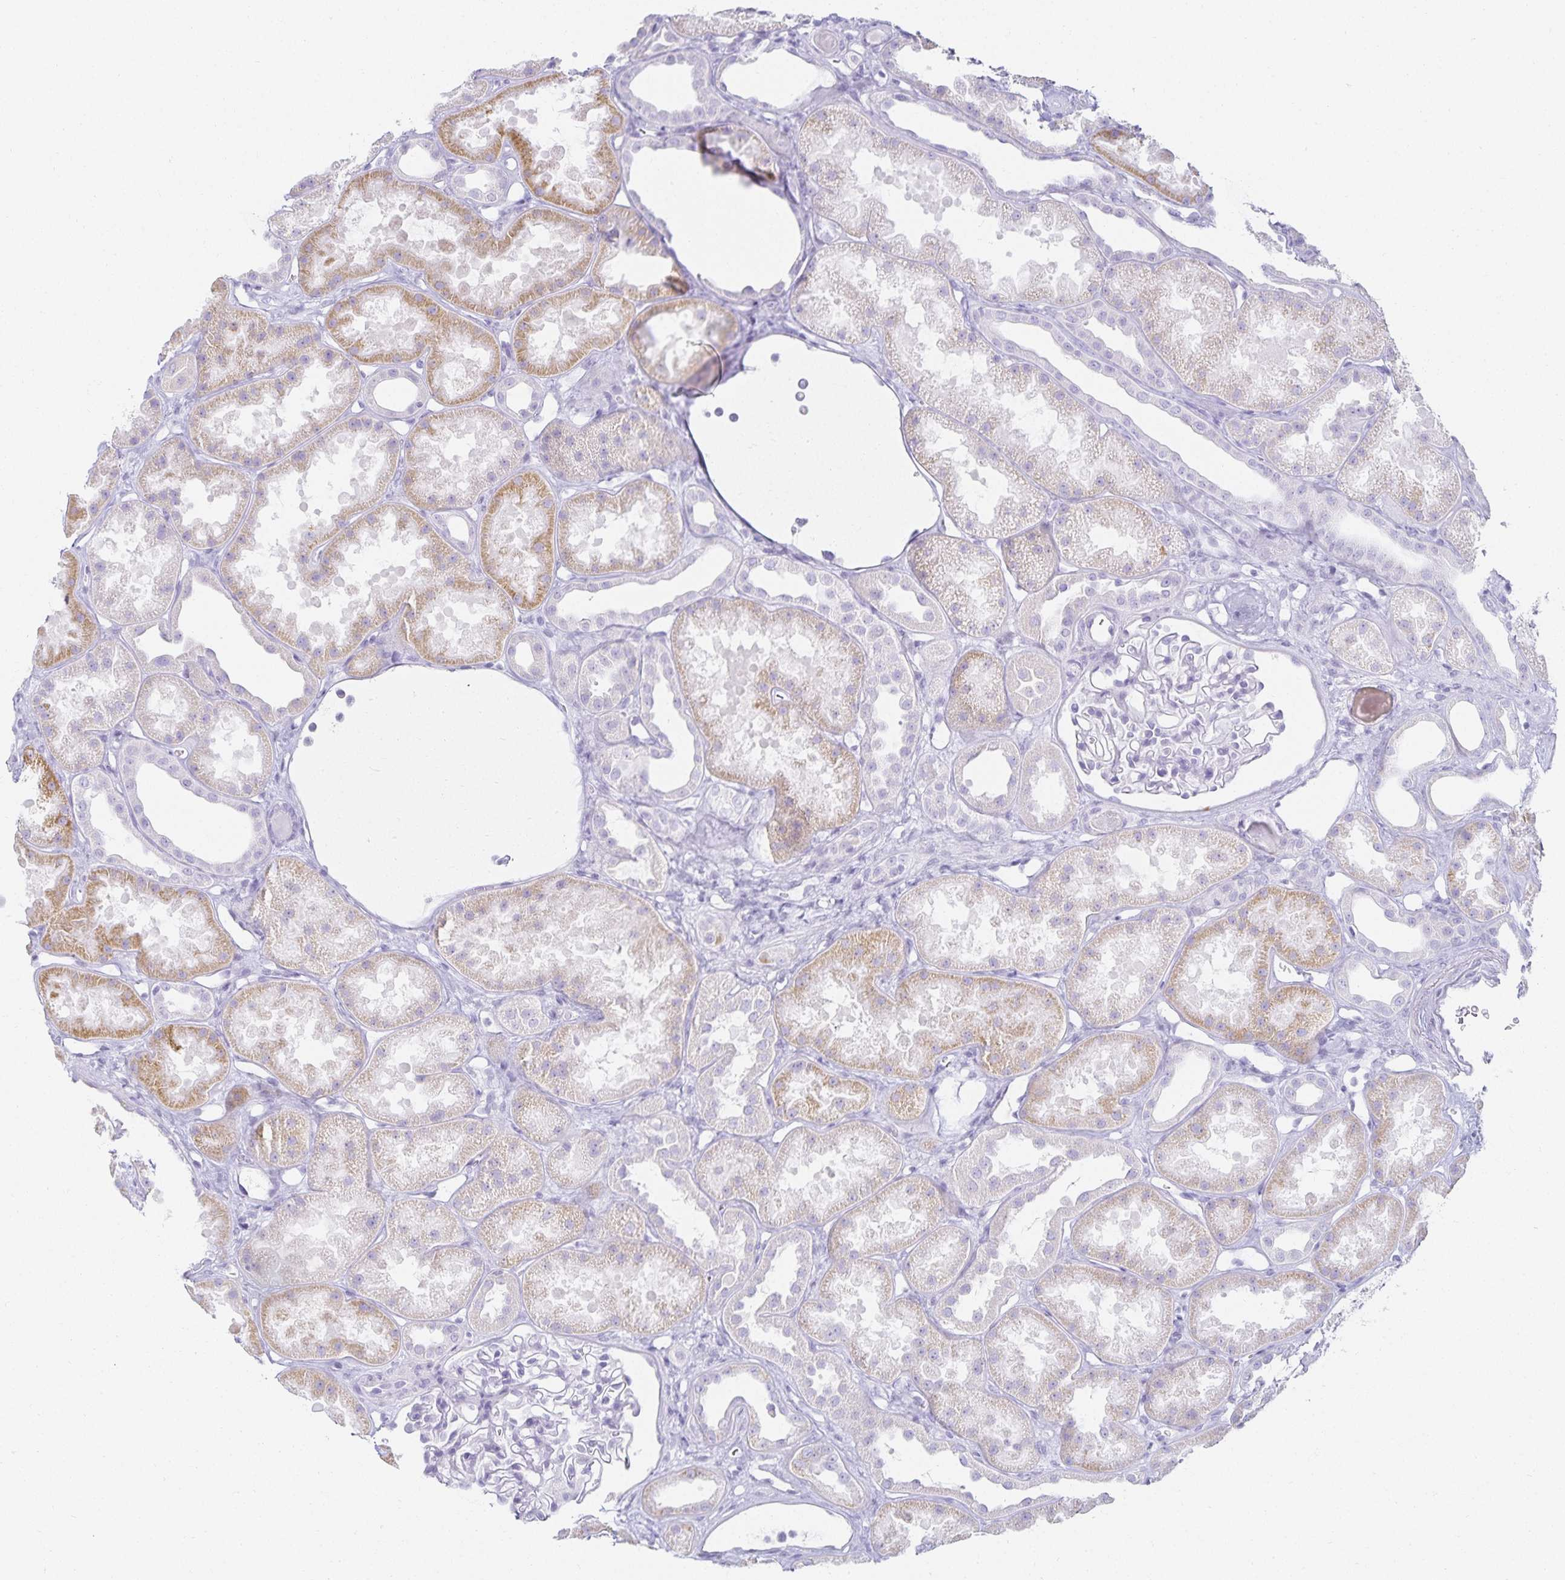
{"staining": {"intensity": "negative", "quantity": "none", "location": "none"}, "tissue": "kidney", "cell_type": "Cells in glomeruli", "image_type": "normal", "snomed": [{"axis": "morphology", "description": "Normal tissue, NOS"}, {"axis": "topography", "description": "Kidney"}], "caption": "Kidney was stained to show a protein in brown. There is no significant staining in cells in glomeruli.", "gene": "GP2", "patient": {"sex": "male", "age": 61}}